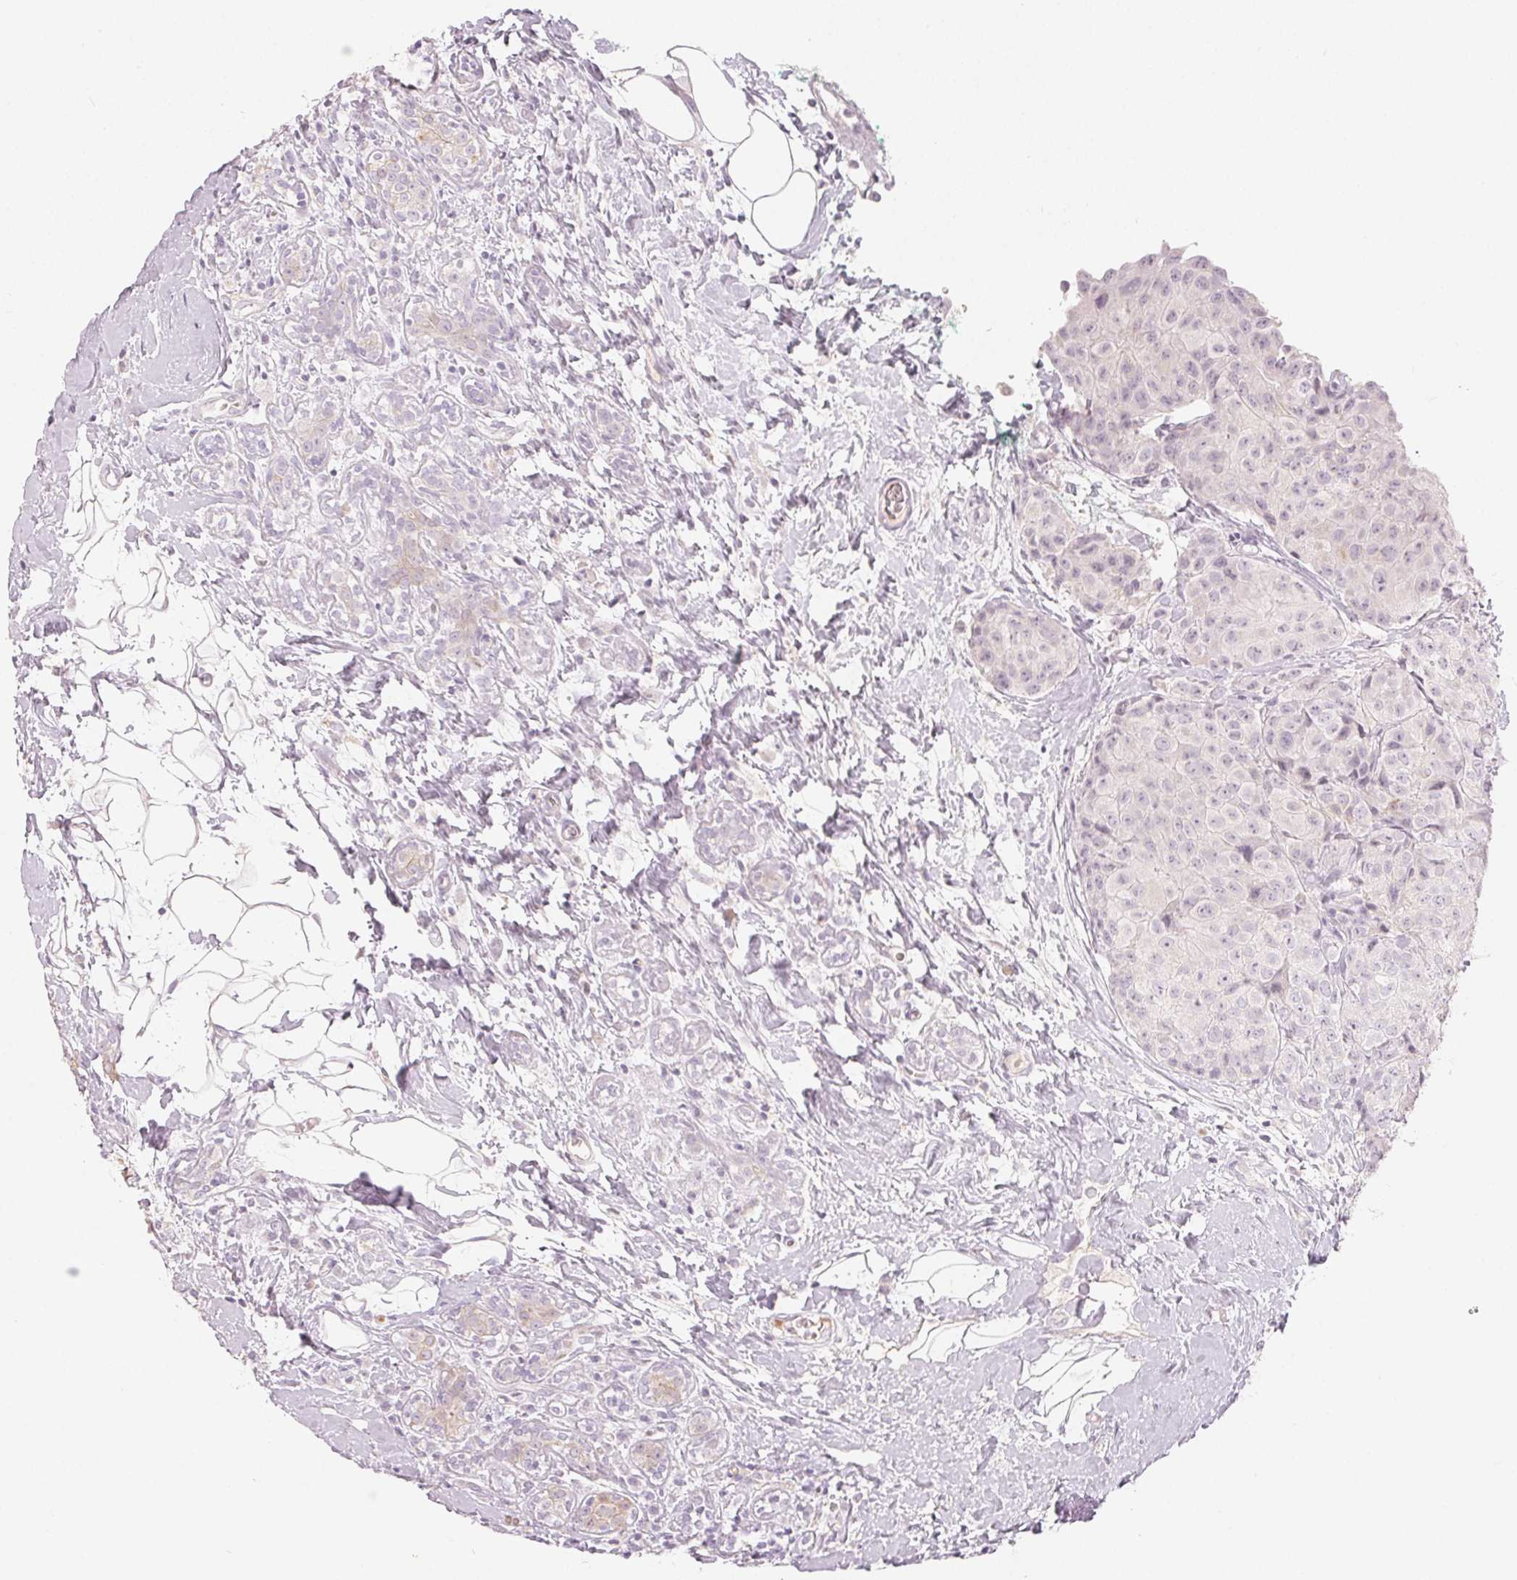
{"staining": {"intensity": "negative", "quantity": "none", "location": "none"}, "tissue": "breast cancer", "cell_type": "Tumor cells", "image_type": "cancer", "snomed": [{"axis": "morphology", "description": "Duct carcinoma"}, {"axis": "topography", "description": "Breast"}], "caption": "Immunohistochemistry photomicrograph of neoplastic tissue: invasive ductal carcinoma (breast) stained with DAB displays no significant protein staining in tumor cells.", "gene": "LVRN", "patient": {"sex": "female", "age": 43}}